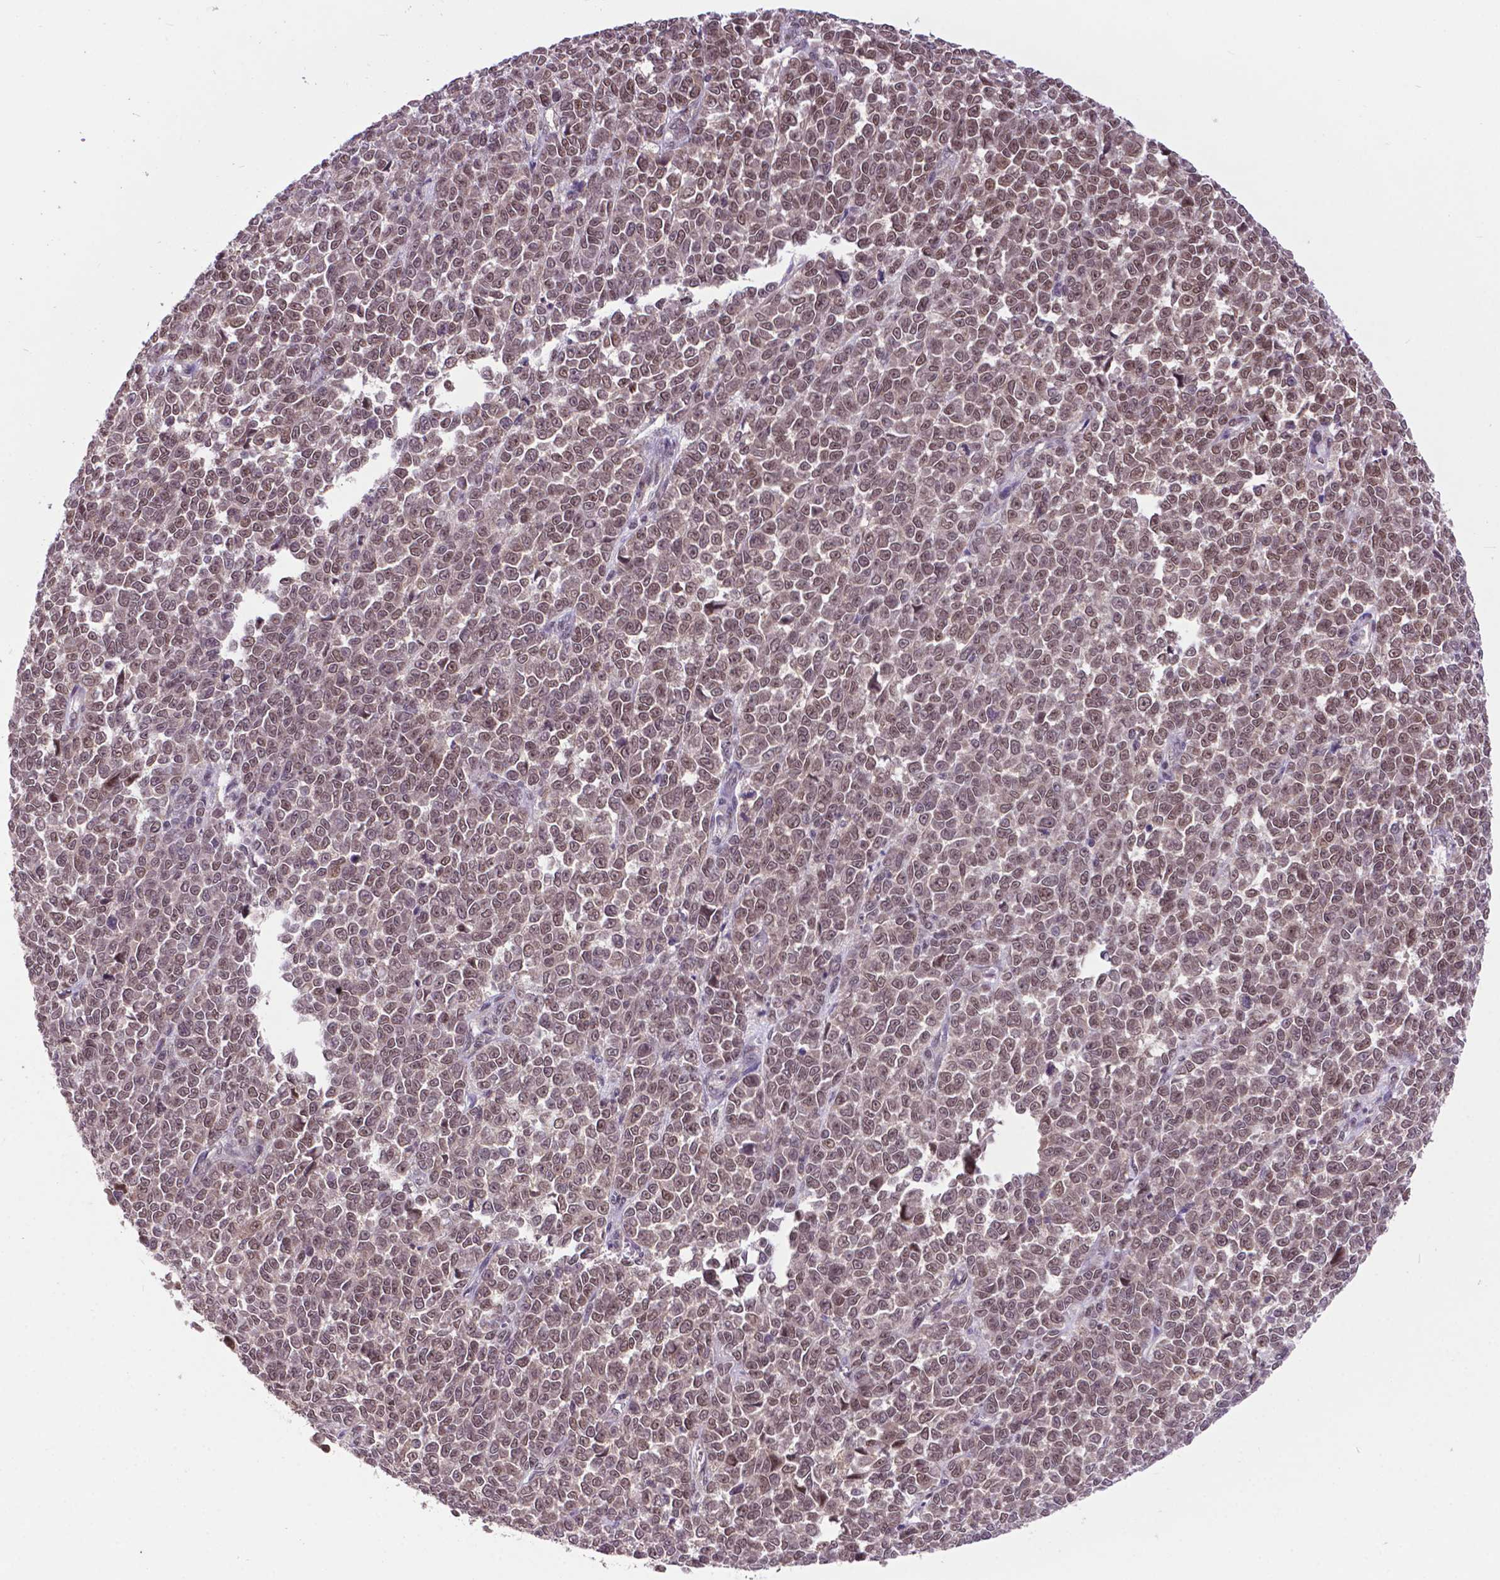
{"staining": {"intensity": "moderate", "quantity": ">75%", "location": "nuclear"}, "tissue": "melanoma", "cell_type": "Tumor cells", "image_type": "cancer", "snomed": [{"axis": "morphology", "description": "Malignant melanoma, NOS"}, {"axis": "topography", "description": "Skin"}], "caption": "This is a histology image of immunohistochemistry staining of malignant melanoma, which shows moderate expression in the nuclear of tumor cells.", "gene": "FAF1", "patient": {"sex": "female", "age": 95}}